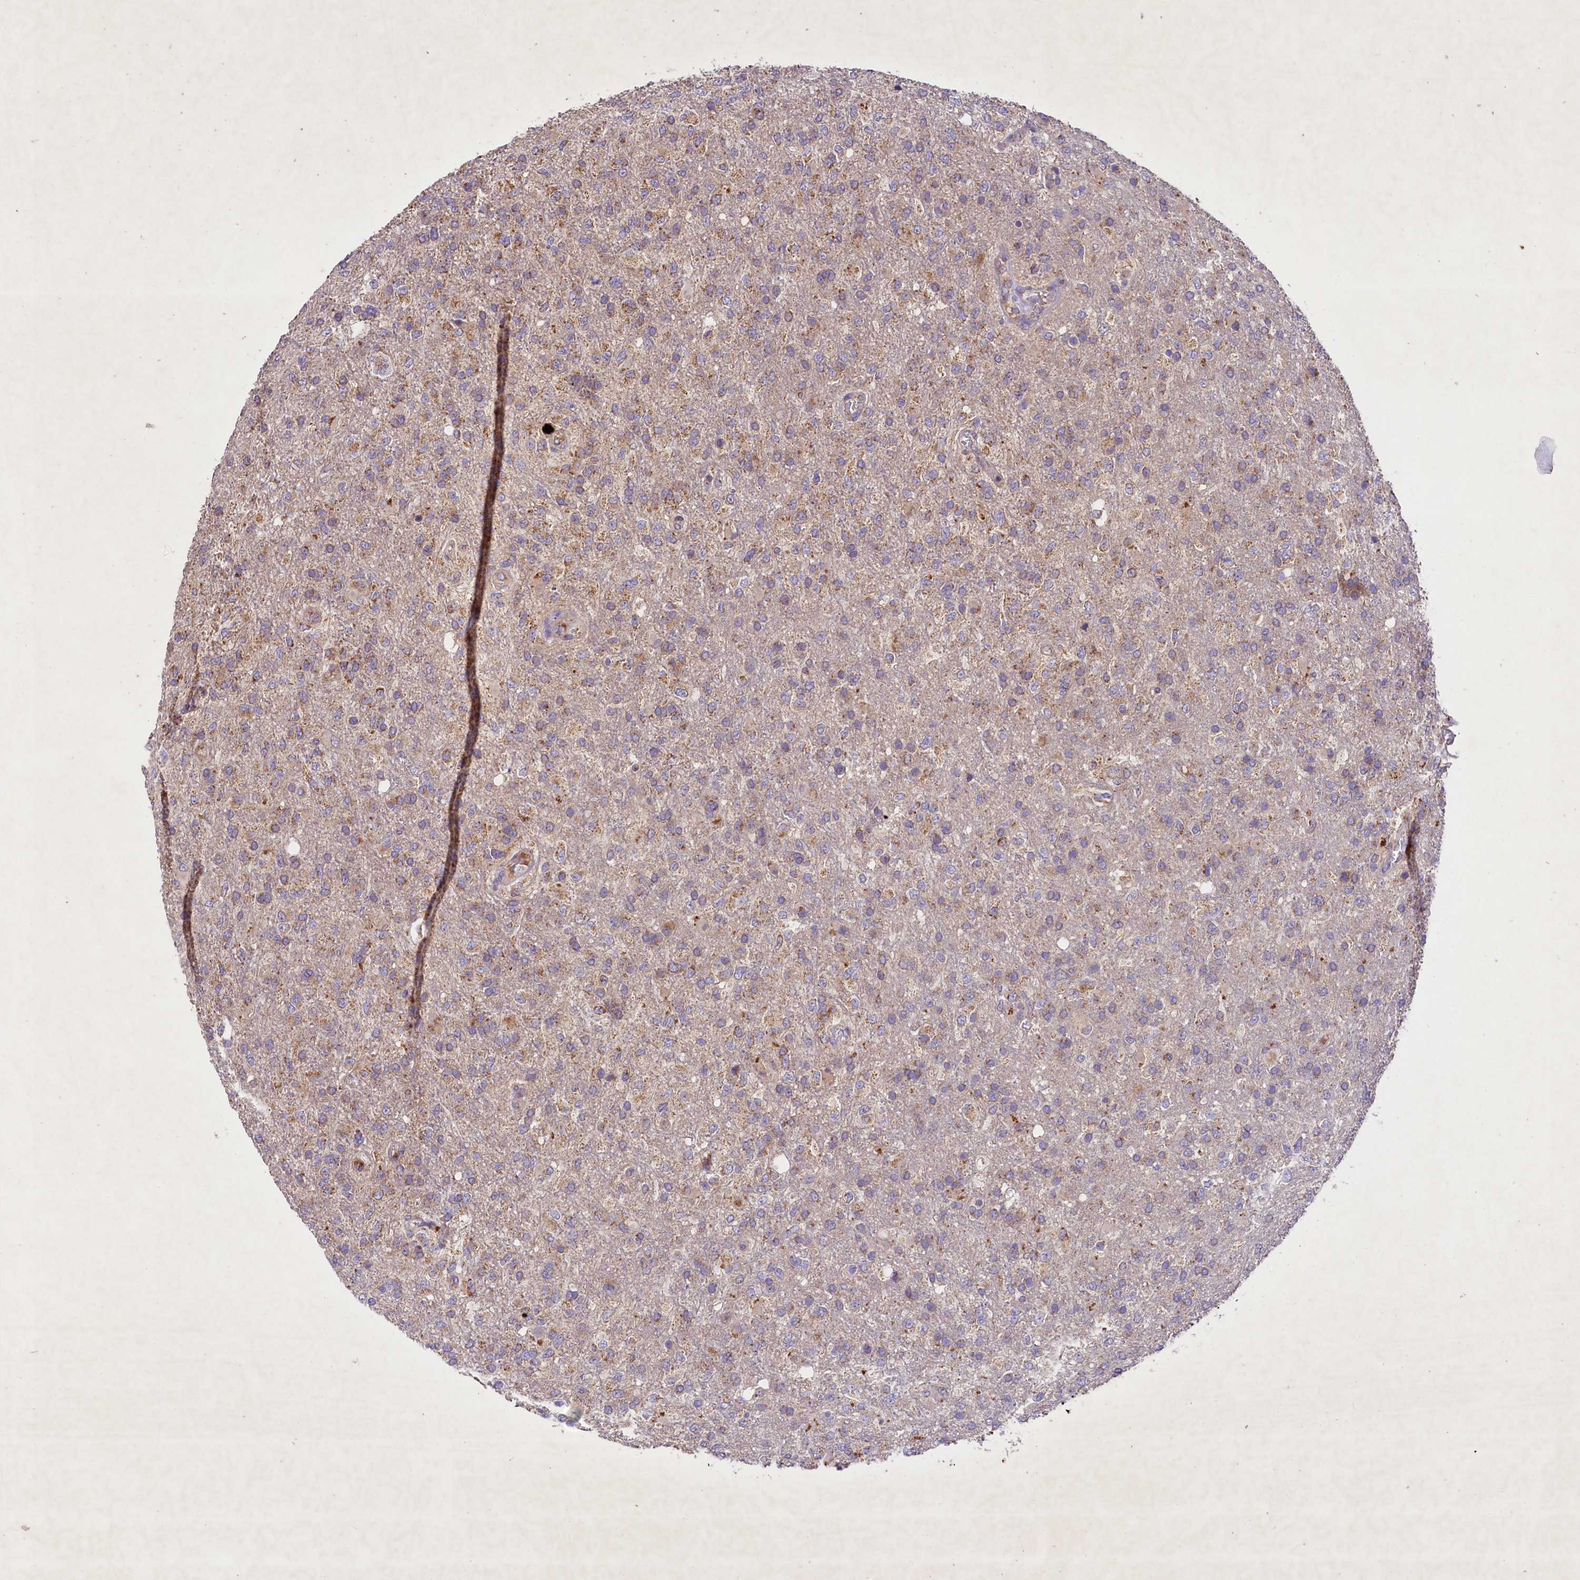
{"staining": {"intensity": "moderate", "quantity": "25%-75%", "location": "cytoplasmic/membranous"}, "tissue": "glioma", "cell_type": "Tumor cells", "image_type": "cancer", "snomed": [{"axis": "morphology", "description": "Glioma, malignant, High grade"}, {"axis": "topography", "description": "Brain"}], "caption": "Protein staining of glioma tissue demonstrates moderate cytoplasmic/membranous staining in about 25%-75% of tumor cells. (DAB (3,3'-diaminobenzidine) IHC with brightfield microscopy, high magnification).", "gene": "PMPCB", "patient": {"sex": "female", "age": 74}}